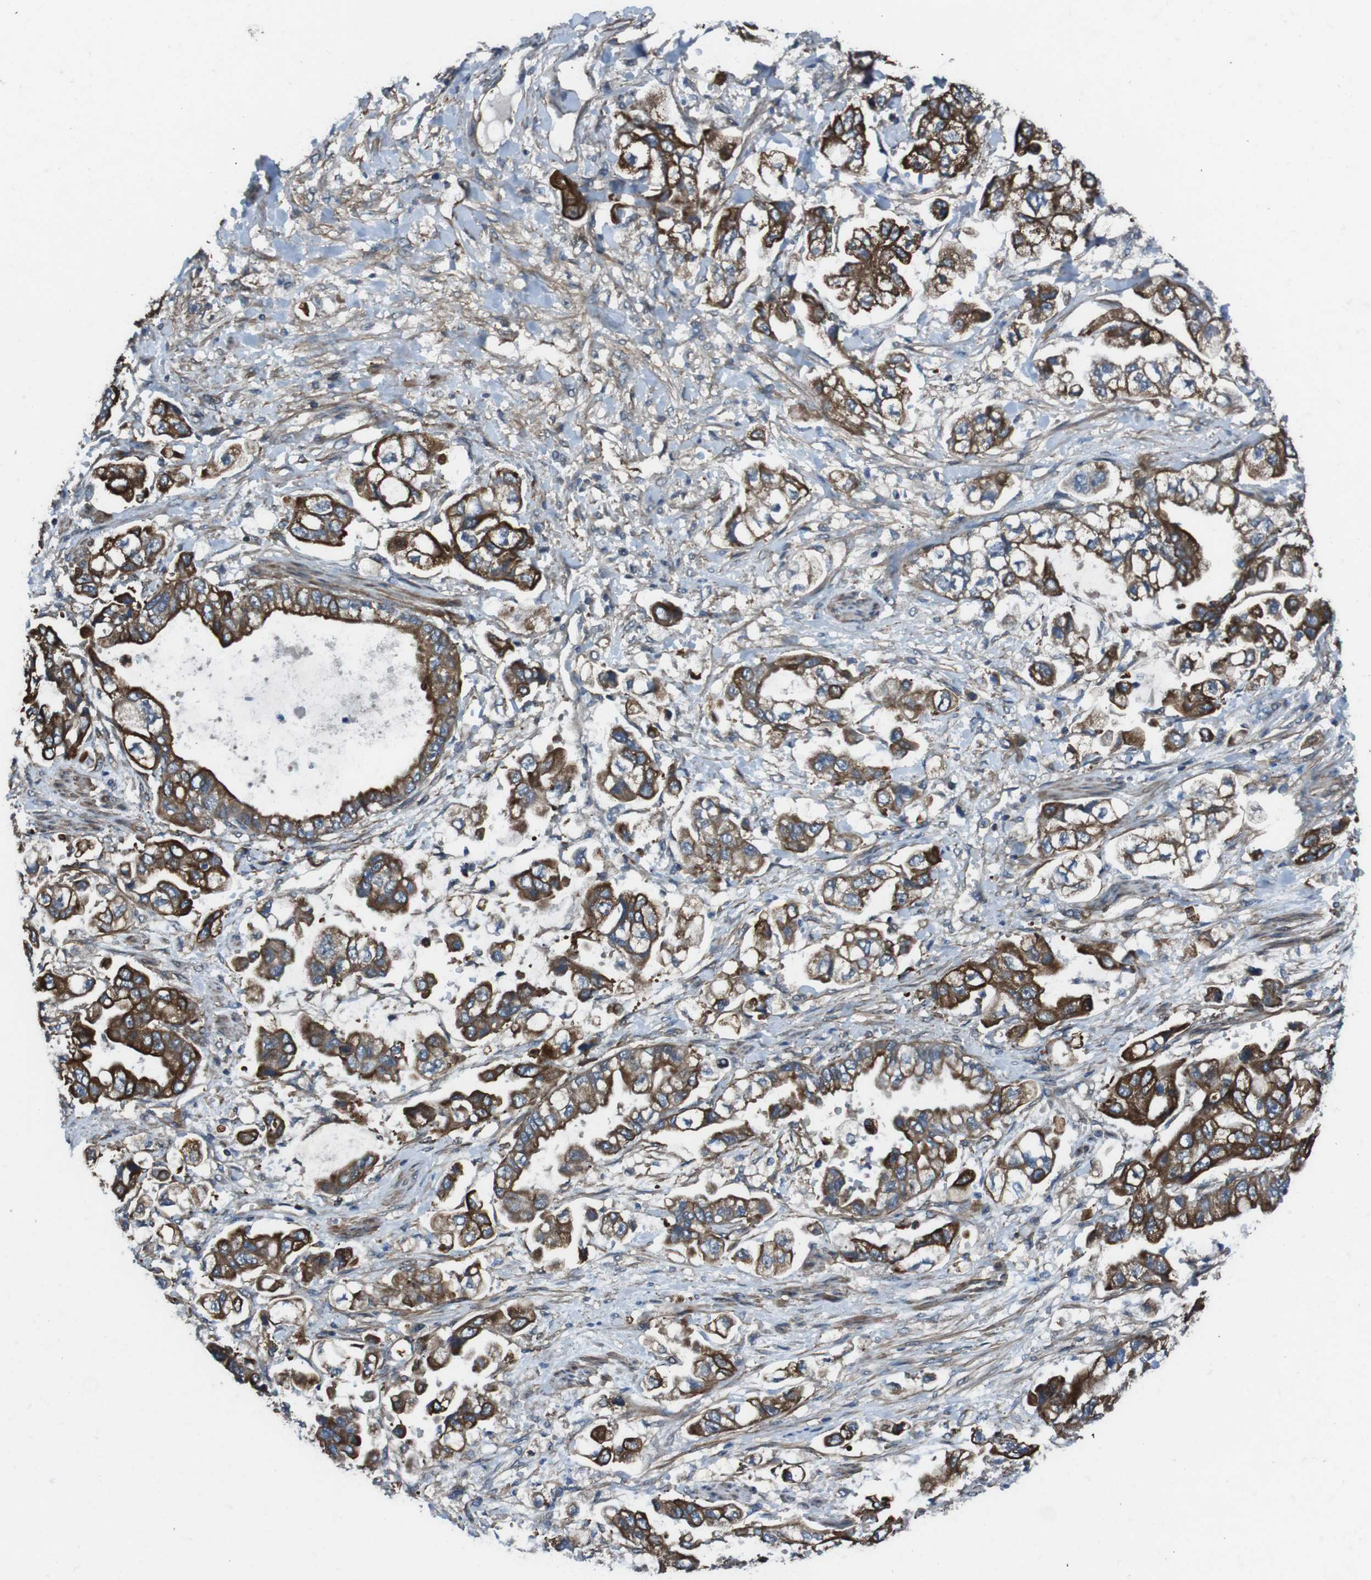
{"staining": {"intensity": "strong", "quantity": ">75%", "location": "cytoplasmic/membranous"}, "tissue": "stomach cancer", "cell_type": "Tumor cells", "image_type": "cancer", "snomed": [{"axis": "morphology", "description": "Normal tissue, NOS"}, {"axis": "morphology", "description": "Adenocarcinoma, NOS"}, {"axis": "topography", "description": "Stomach"}], "caption": "There is high levels of strong cytoplasmic/membranous staining in tumor cells of adenocarcinoma (stomach), as demonstrated by immunohistochemical staining (brown color).", "gene": "FAM174B", "patient": {"sex": "male", "age": 62}}